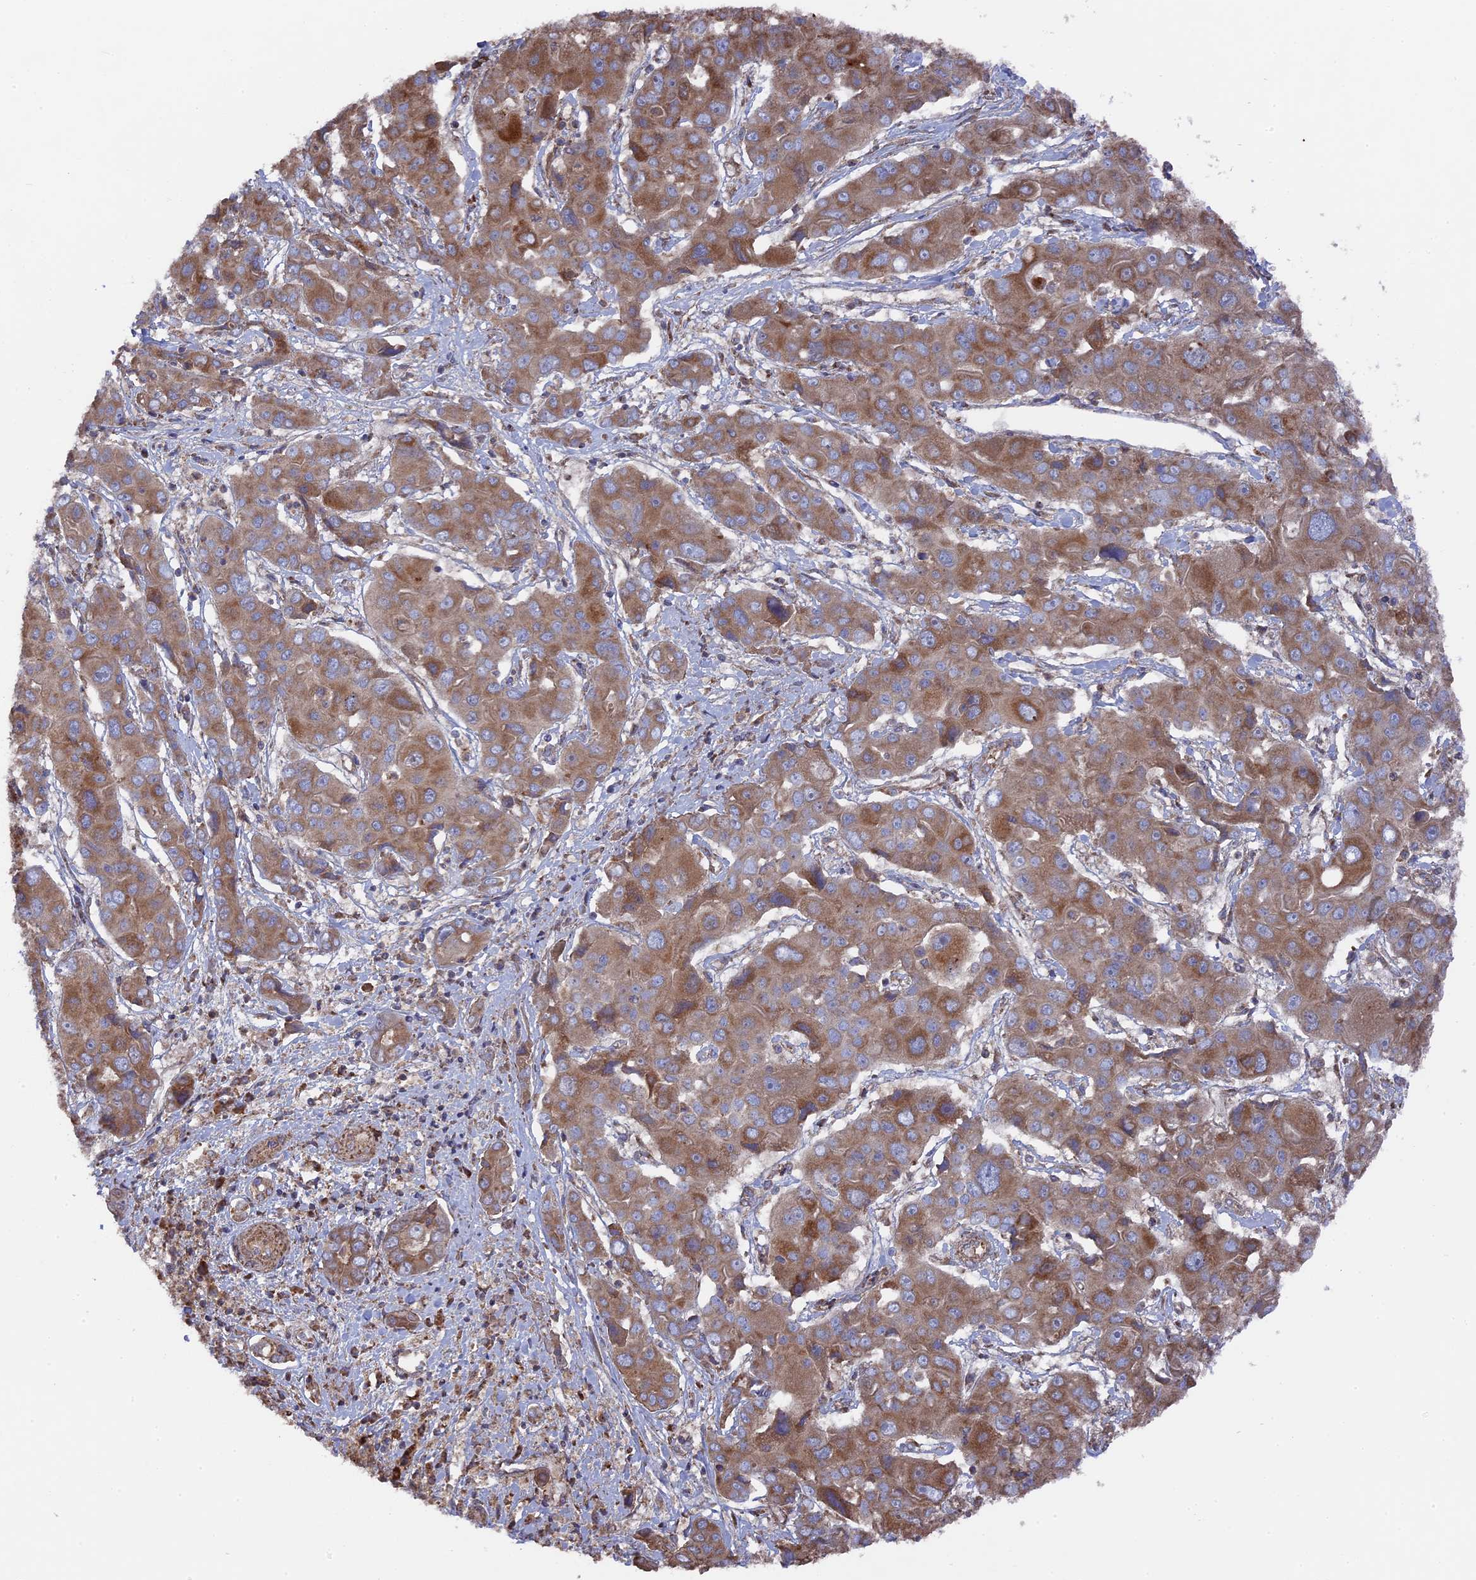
{"staining": {"intensity": "moderate", "quantity": ">75%", "location": "cytoplasmic/membranous"}, "tissue": "liver cancer", "cell_type": "Tumor cells", "image_type": "cancer", "snomed": [{"axis": "morphology", "description": "Cholangiocarcinoma"}, {"axis": "topography", "description": "Liver"}], "caption": "Cholangiocarcinoma (liver) stained with DAB immunohistochemistry (IHC) demonstrates medium levels of moderate cytoplasmic/membranous staining in approximately >75% of tumor cells. The protein of interest is stained brown, and the nuclei are stained in blue (DAB IHC with brightfield microscopy, high magnification).", "gene": "TELO2", "patient": {"sex": "male", "age": 67}}